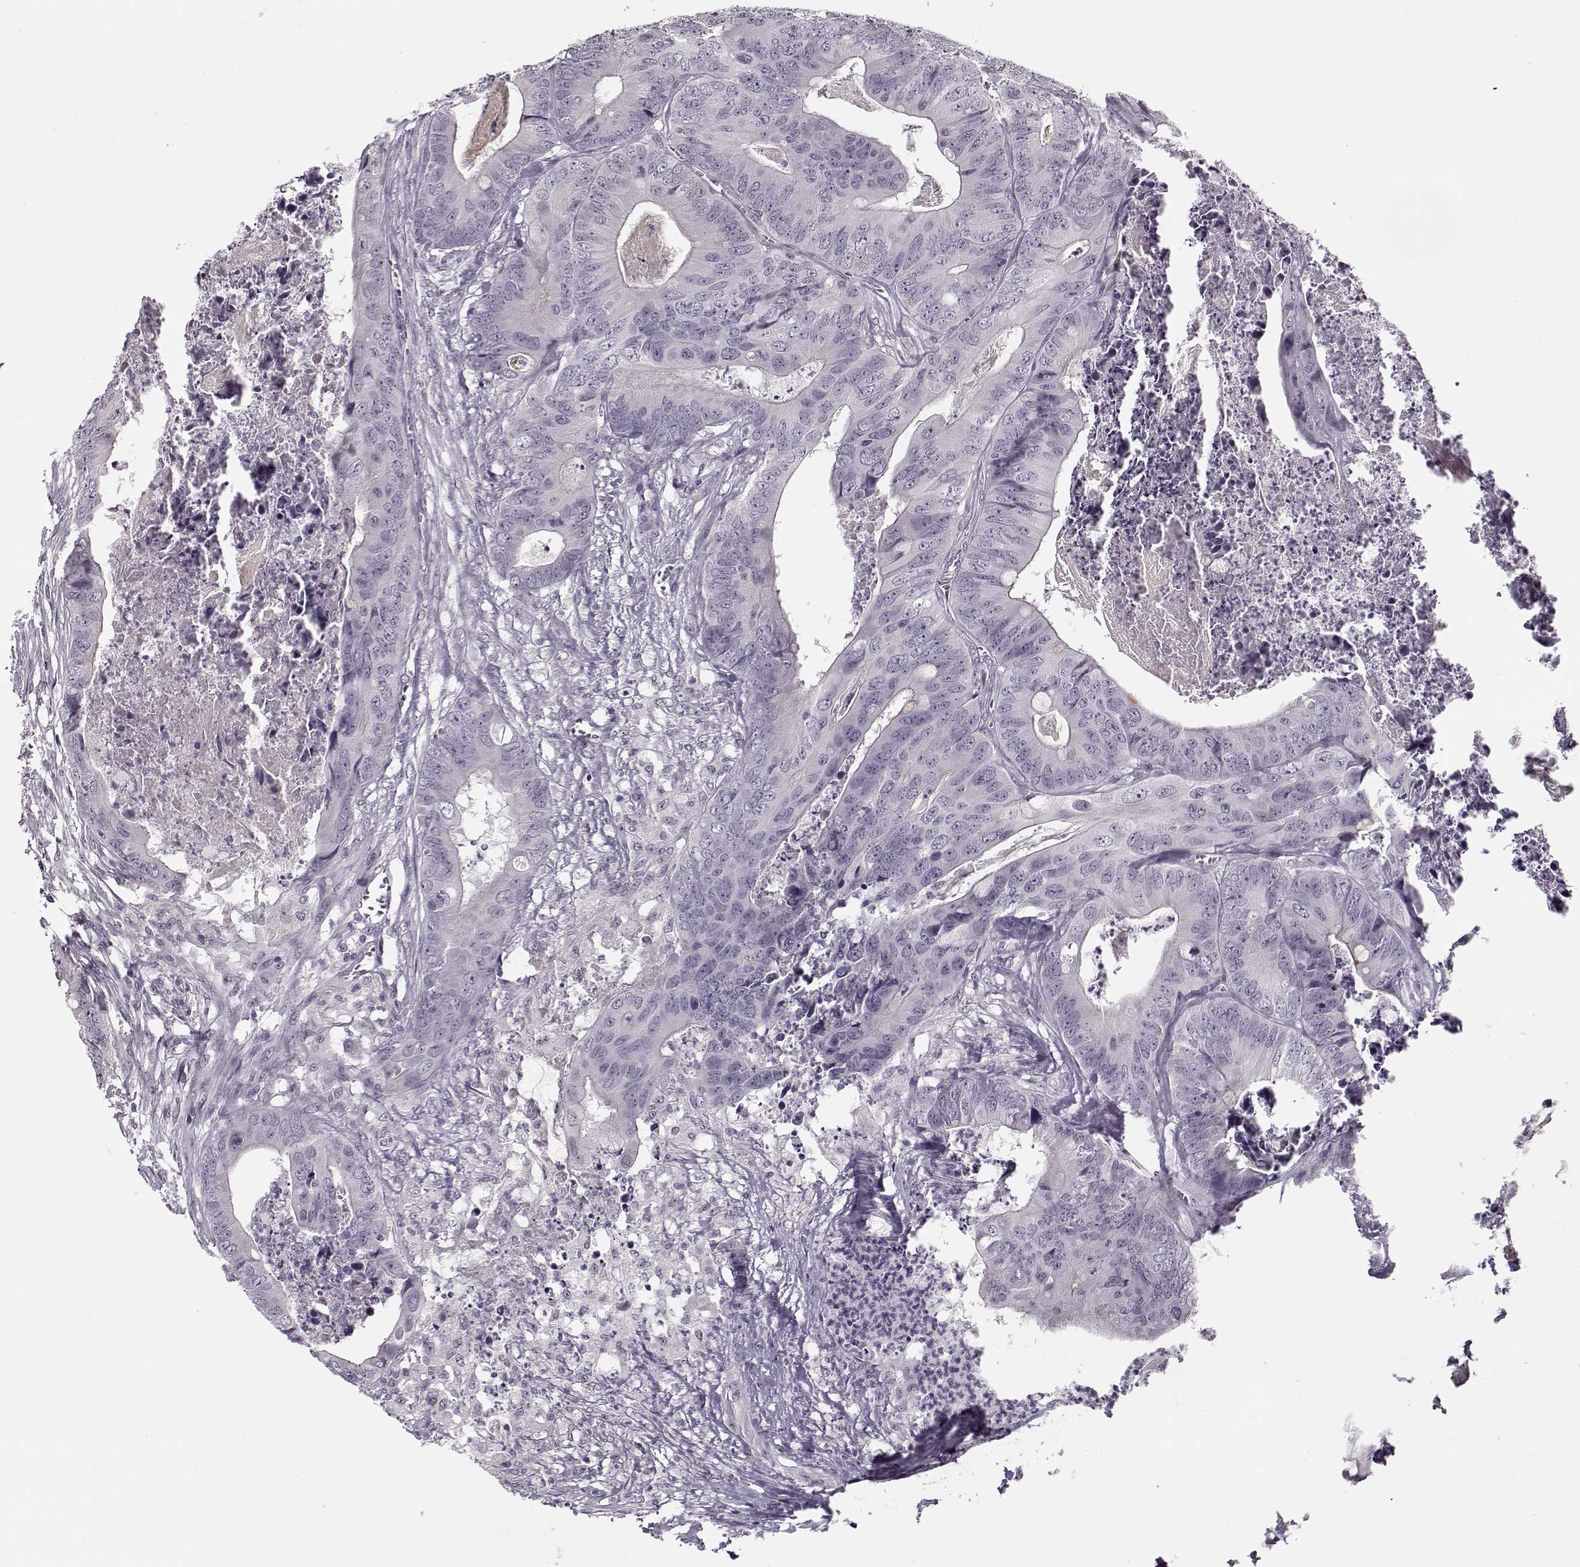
{"staining": {"intensity": "negative", "quantity": "none", "location": "none"}, "tissue": "colorectal cancer", "cell_type": "Tumor cells", "image_type": "cancer", "snomed": [{"axis": "morphology", "description": "Adenocarcinoma, NOS"}, {"axis": "topography", "description": "Colon"}], "caption": "High power microscopy histopathology image of an immunohistochemistry image of colorectal adenocarcinoma, revealing no significant expression in tumor cells.", "gene": "DNAI3", "patient": {"sex": "male", "age": 84}}